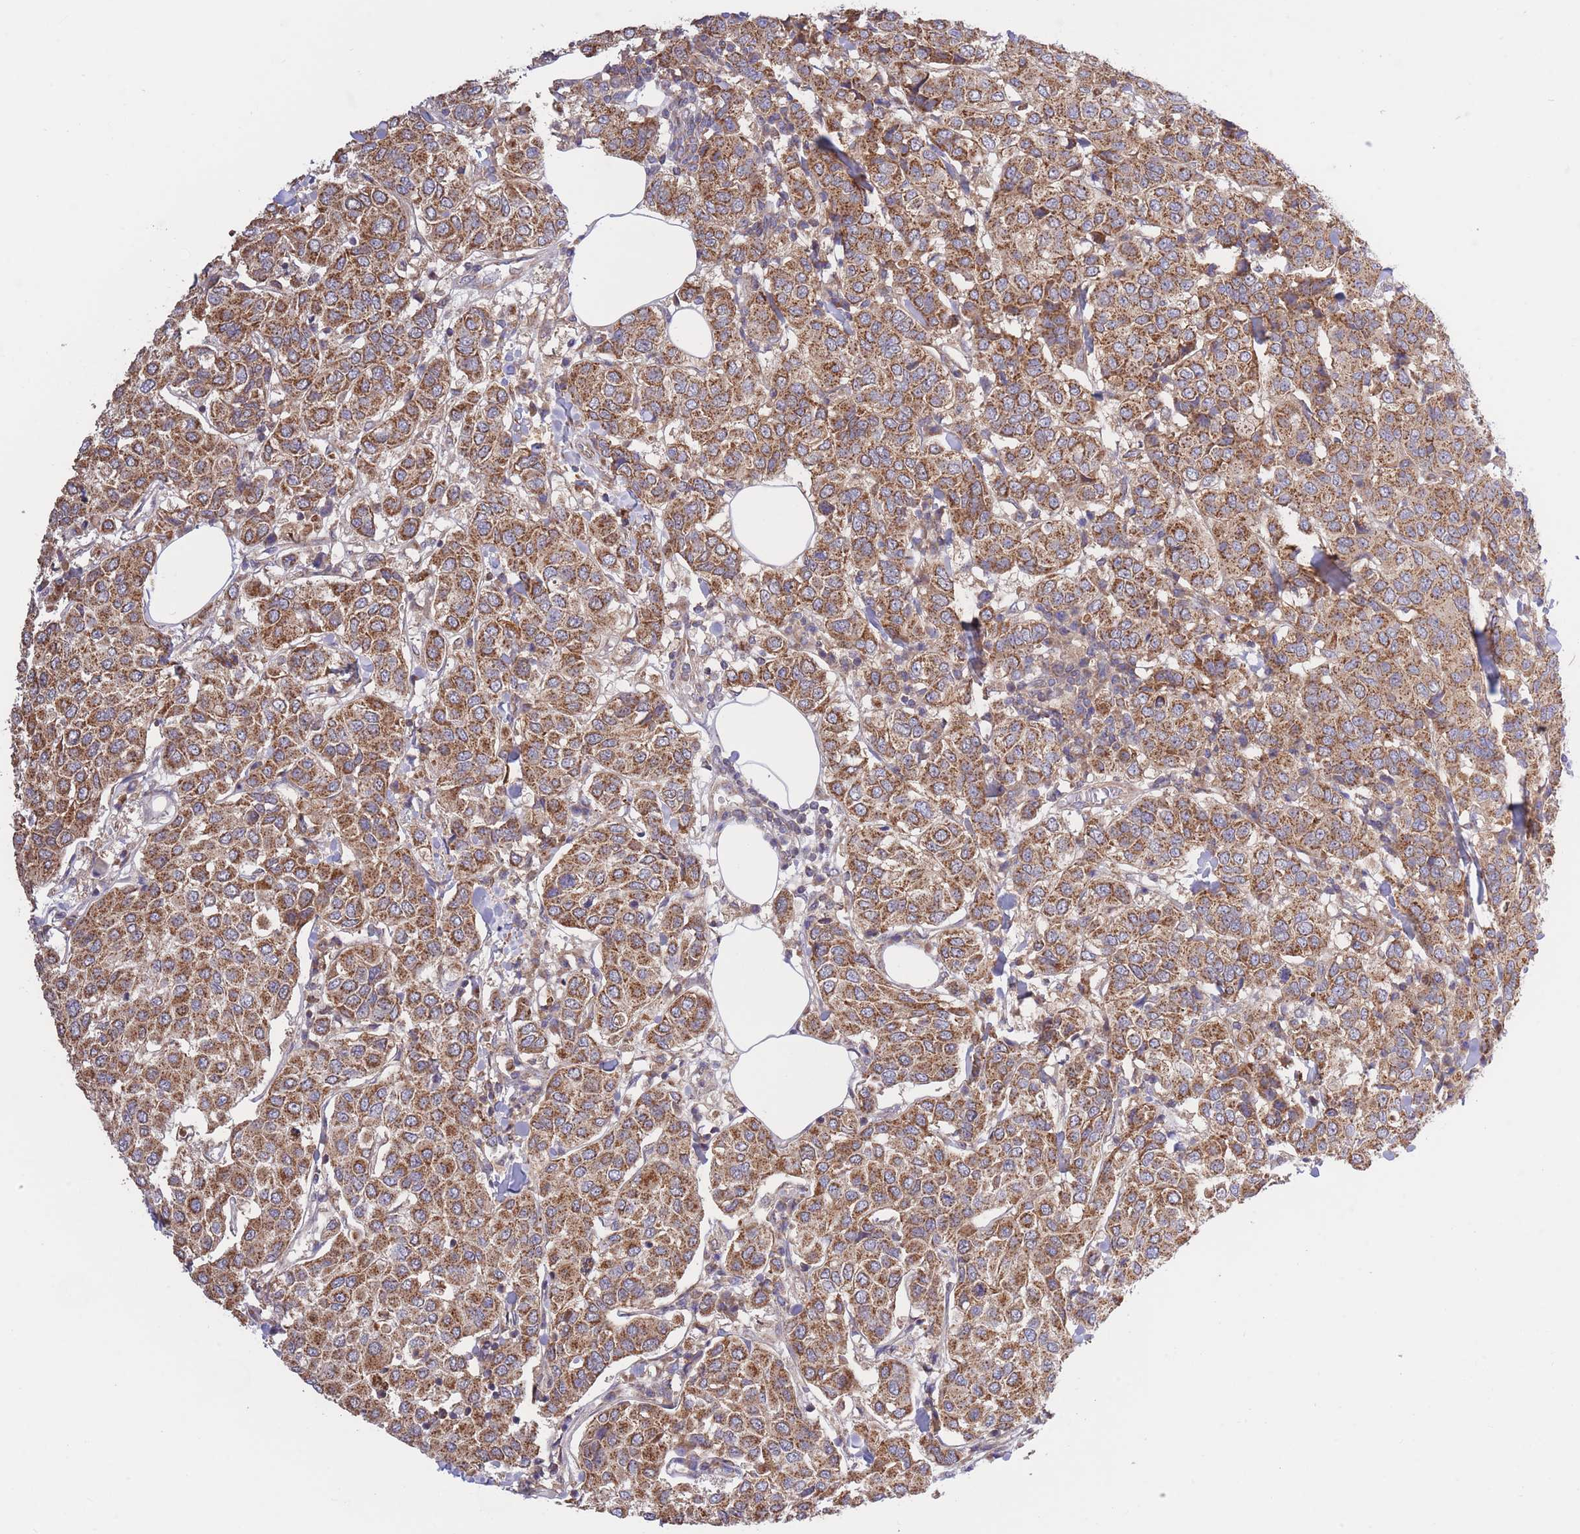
{"staining": {"intensity": "moderate", "quantity": ">75%", "location": "cytoplasmic/membranous"}, "tissue": "breast cancer", "cell_type": "Tumor cells", "image_type": "cancer", "snomed": [{"axis": "morphology", "description": "Duct carcinoma"}, {"axis": "topography", "description": "Breast"}], "caption": "Human infiltrating ductal carcinoma (breast) stained for a protein (brown) exhibits moderate cytoplasmic/membranous positive staining in about >75% of tumor cells.", "gene": "ATP13A2", "patient": {"sex": "female", "age": 55}}